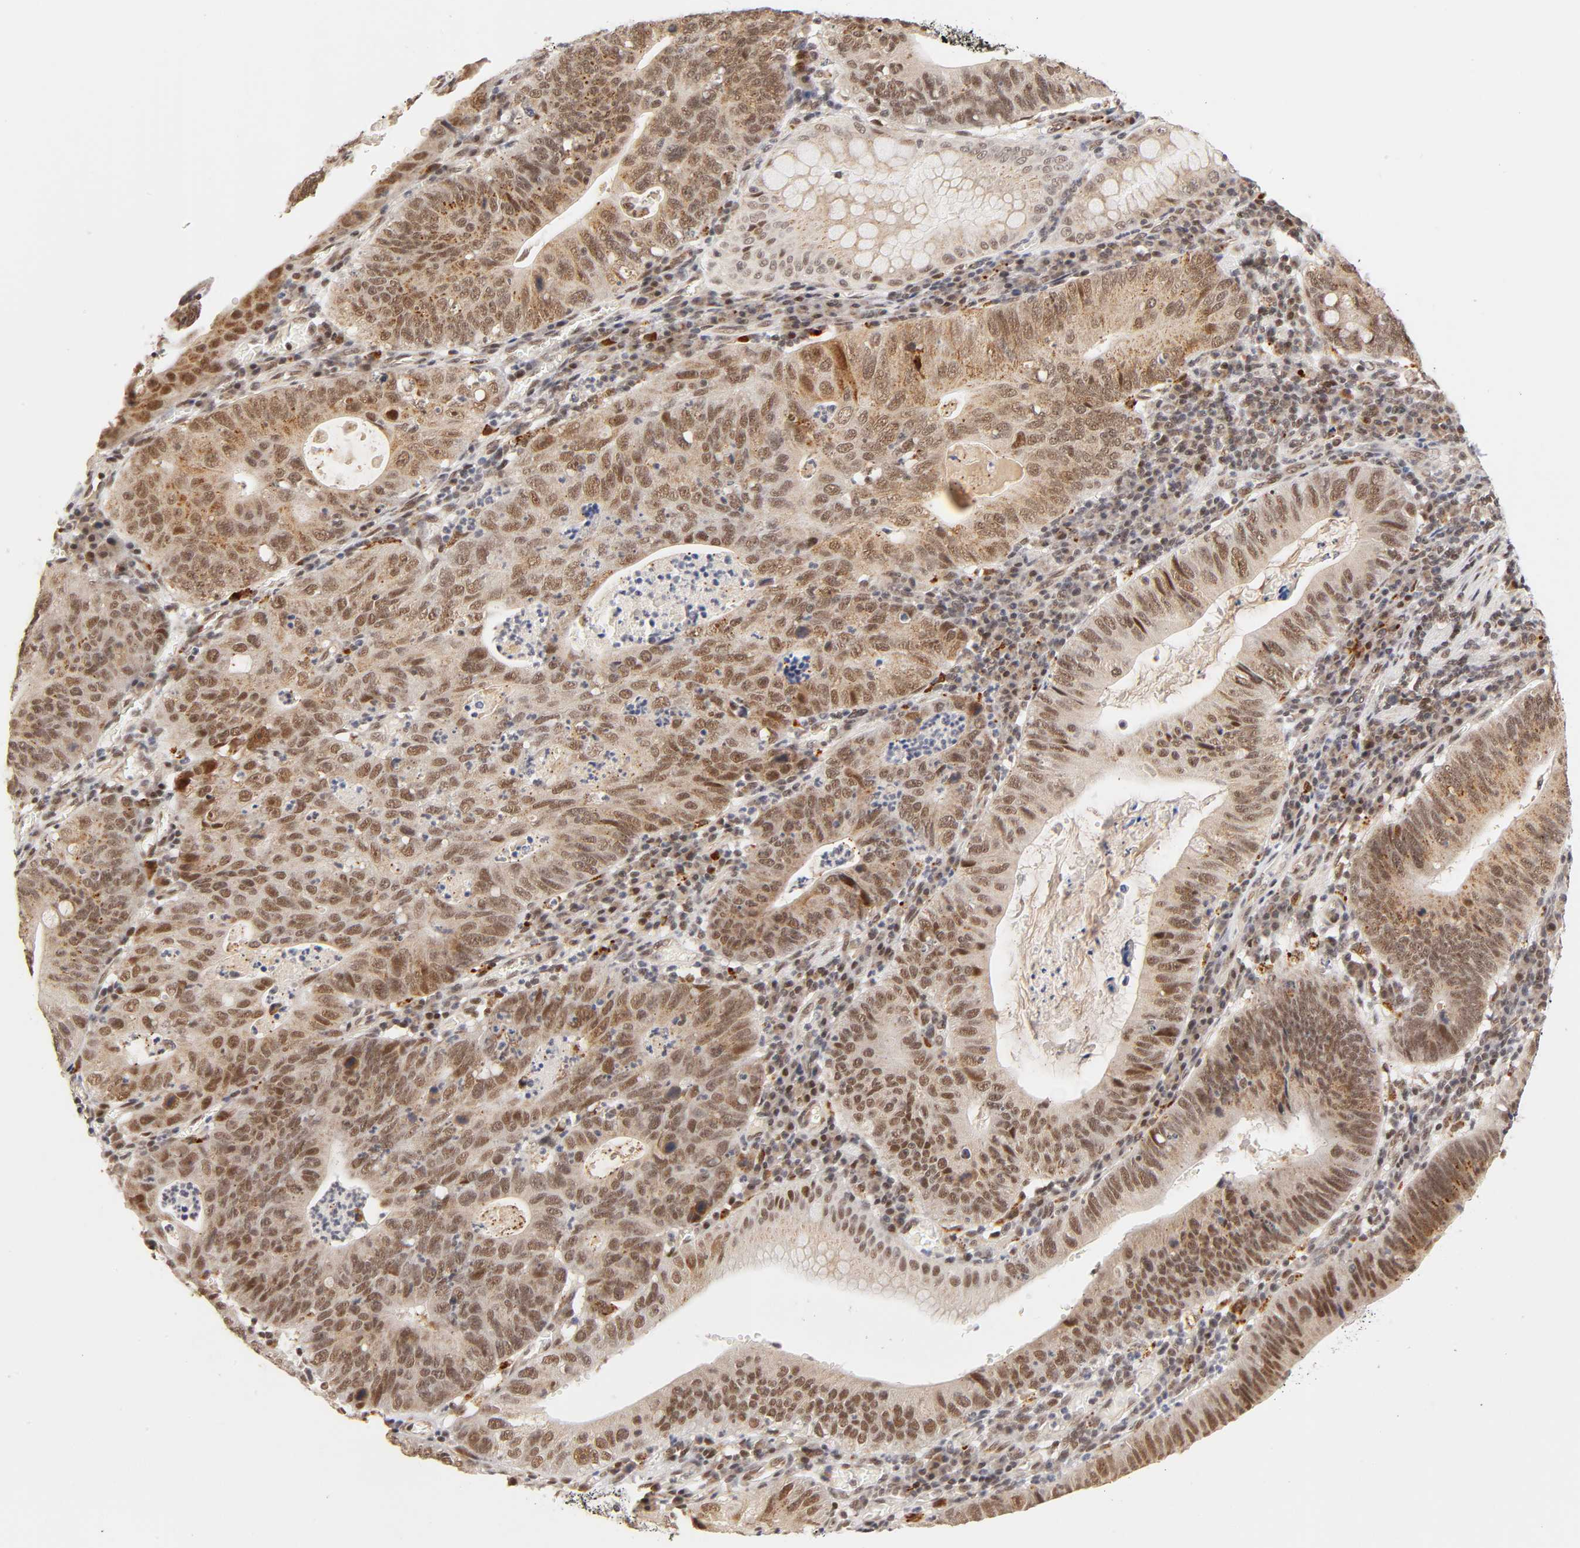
{"staining": {"intensity": "moderate", "quantity": ">75%", "location": "cytoplasmic/membranous,nuclear"}, "tissue": "stomach cancer", "cell_type": "Tumor cells", "image_type": "cancer", "snomed": [{"axis": "morphology", "description": "Adenocarcinoma, NOS"}, {"axis": "topography", "description": "Stomach"}], "caption": "This is an image of immunohistochemistry (IHC) staining of stomach adenocarcinoma, which shows moderate staining in the cytoplasmic/membranous and nuclear of tumor cells.", "gene": "TAF10", "patient": {"sex": "male", "age": 59}}